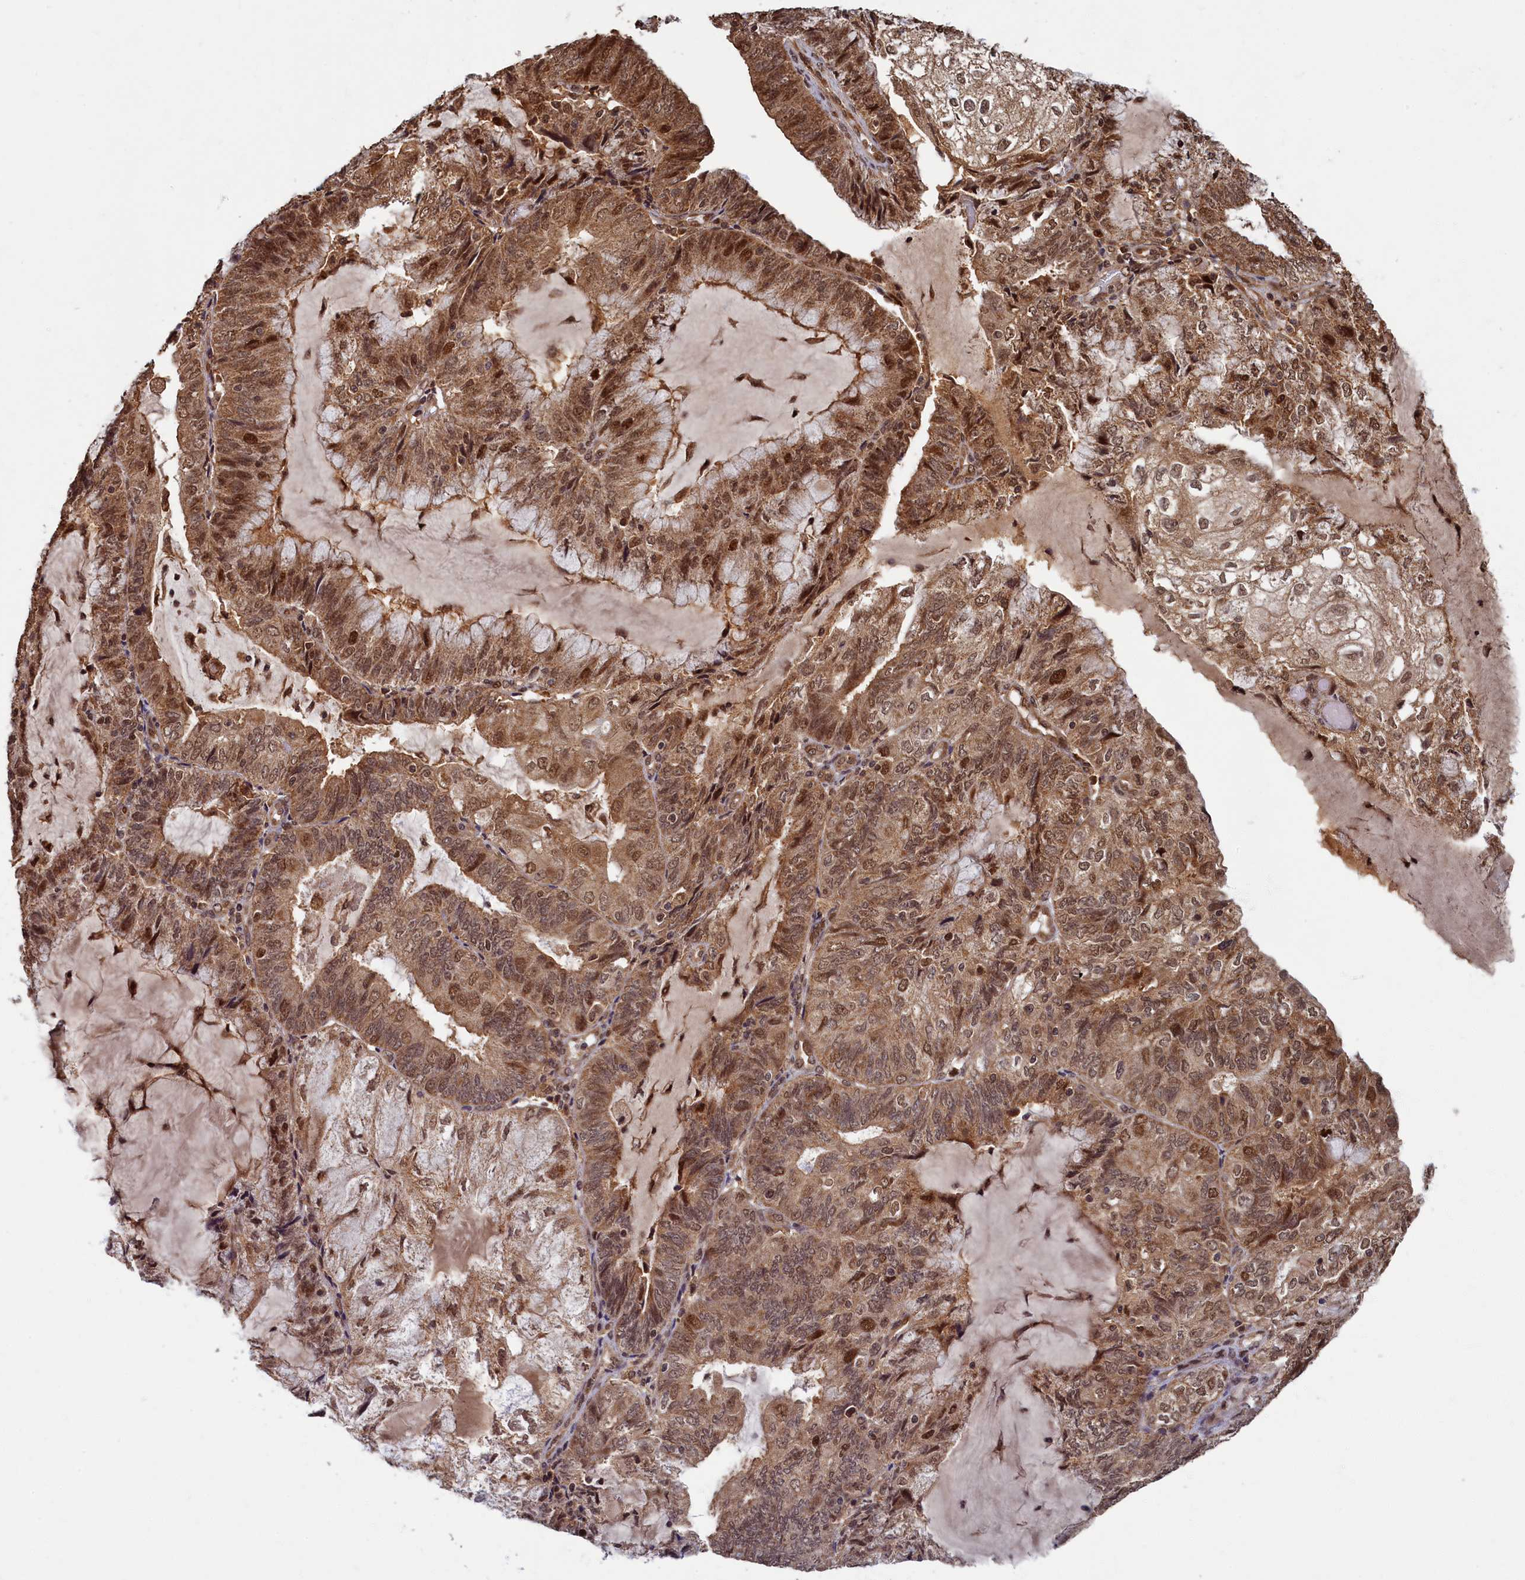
{"staining": {"intensity": "moderate", "quantity": ">75%", "location": "cytoplasmic/membranous,nuclear"}, "tissue": "endometrial cancer", "cell_type": "Tumor cells", "image_type": "cancer", "snomed": [{"axis": "morphology", "description": "Adenocarcinoma, NOS"}, {"axis": "topography", "description": "Endometrium"}], "caption": "Immunohistochemical staining of adenocarcinoma (endometrial) displays moderate cytoplasmic/membranous and nuclear protein positivity in about >75% of tumor cells.", "gene": "BRCA1", "patient": {"sex": "female", "age": 81}}